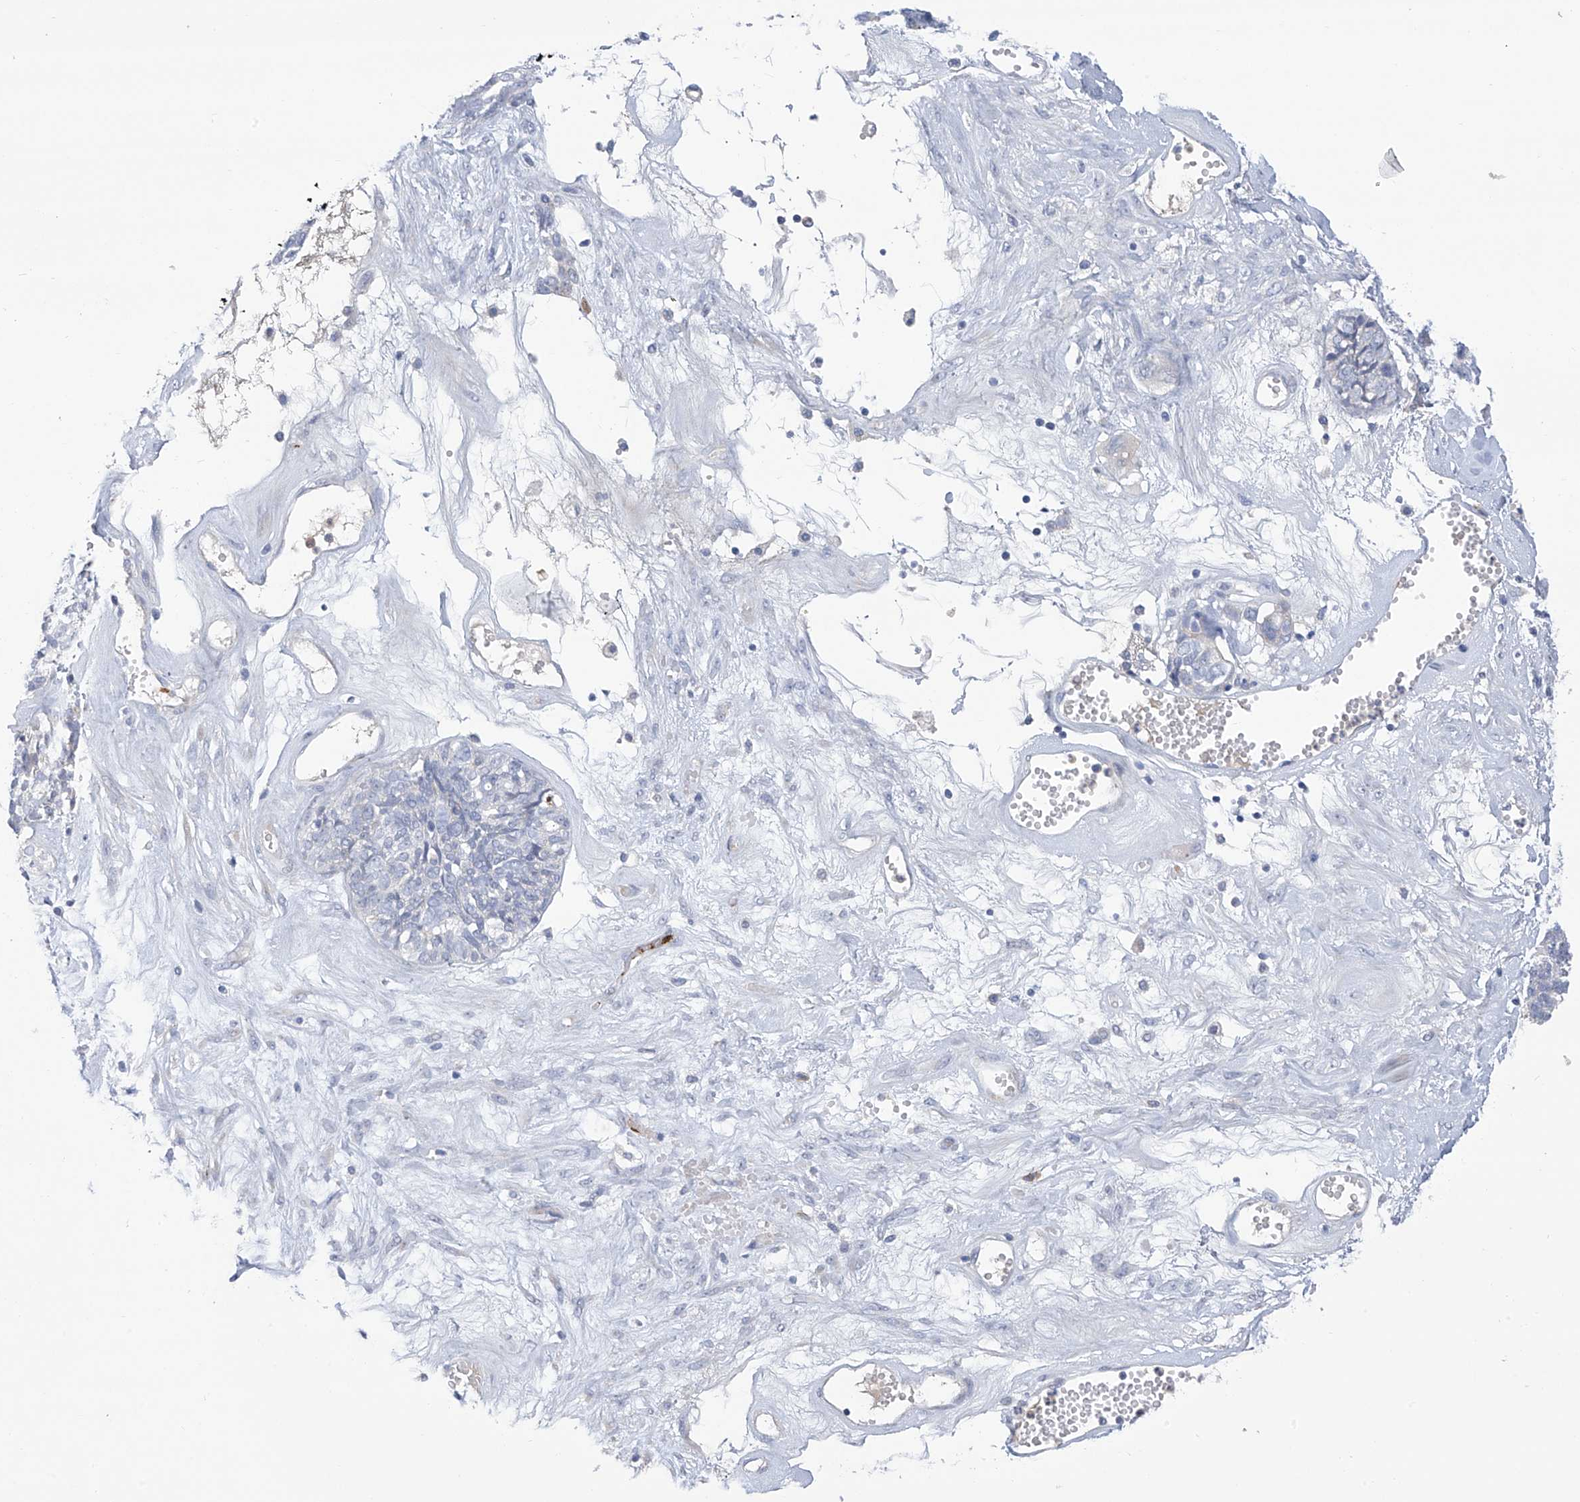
{"staining": {"intensity": "negative", "quantity": "none", "location": "none"}, "tissue": "ovarian cancer", "cell_type": "Tumor cells", "image_type": "cancer", "snomed": [{"axis": "morphology", "description": "Cystadenocarcinoma, serous, NOS"}, {"axis": "topography", "description": "Ovary"}], "caption": "Protein analysis of ovarian cancer shows no significant positivity in tumor cells.", "gene": "SLCO4A1", "patient": {"sex": "female", "age": 79}}